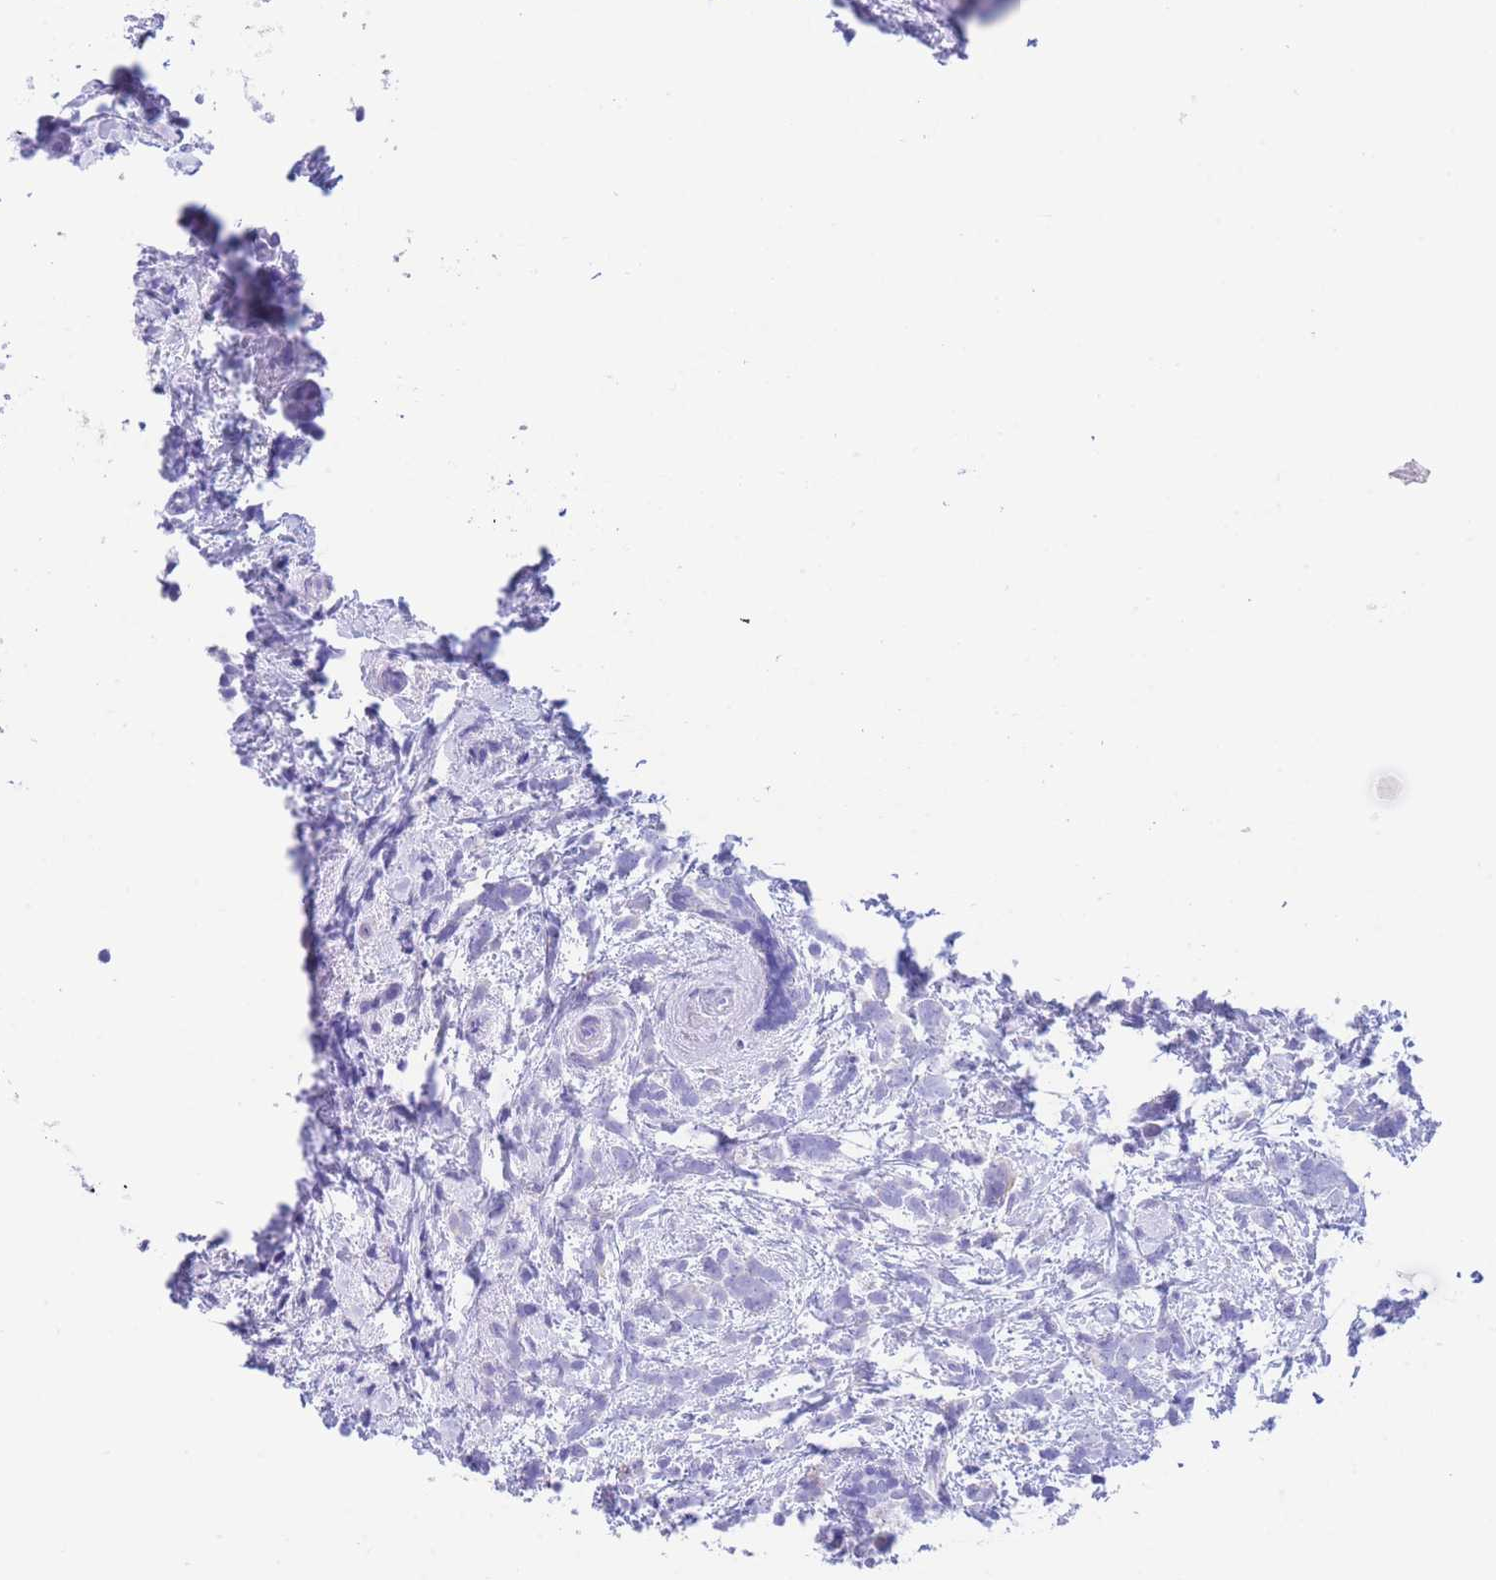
{"staining": {"intensity": "negative", "quantity": "none", "location": "none"}, "tissue": "breast cancer", "cell_type": "Tumor cells", "image_type": "cancer", "snomed": [{"axis": "morphology", "description": "Lobular carcinoma"}, {"axis": "topography", "description": "Breast"}], "caption": "This is a photomicrograph of IHC staining of breast lobular carcinoma, which shows no positivity in tumor cells.", "gene": "SLCO1B3", "patient": {"sex": "female", "age": 58}}